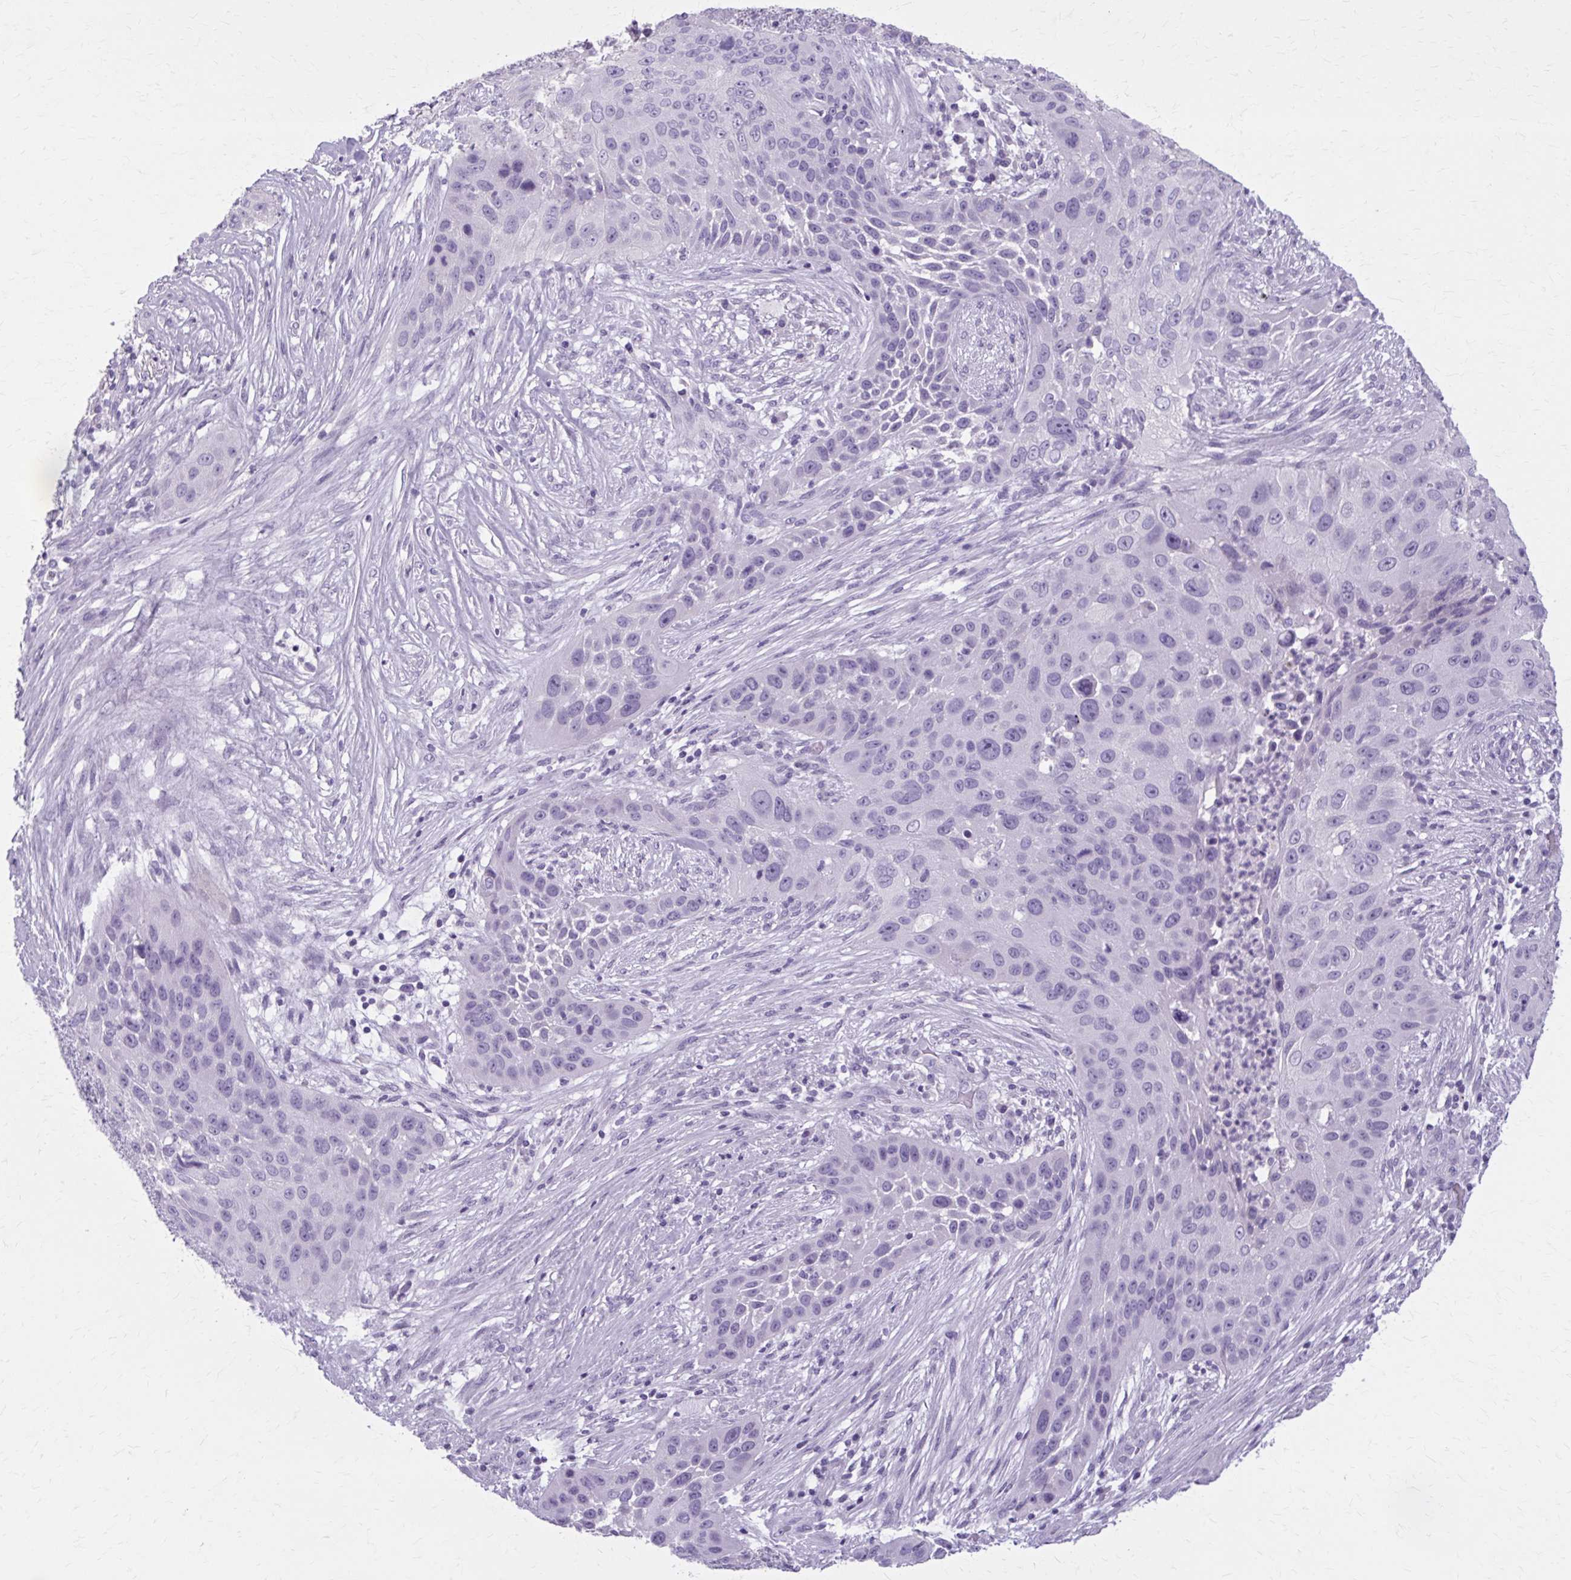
{"staining": {"intensity": "negative", "quantity": "none", "location": "none"}, "tissue": "lung cancer", "cell_type": "Tumor cells", "image_type": "cancer", "snomed": [{"axis": "morphology", "description": "Squamous cell carcinoma, NOS"}, {"axis": "topography", "description": "Lung"}], "caption": "Human lung cancer (squamous cell carcinoma) stained for a protein using immunohistochemistry exhibits no positivity in tumor cells.", "gene": "OR4B1", "patient": {"sex": "male", "age": 63}}